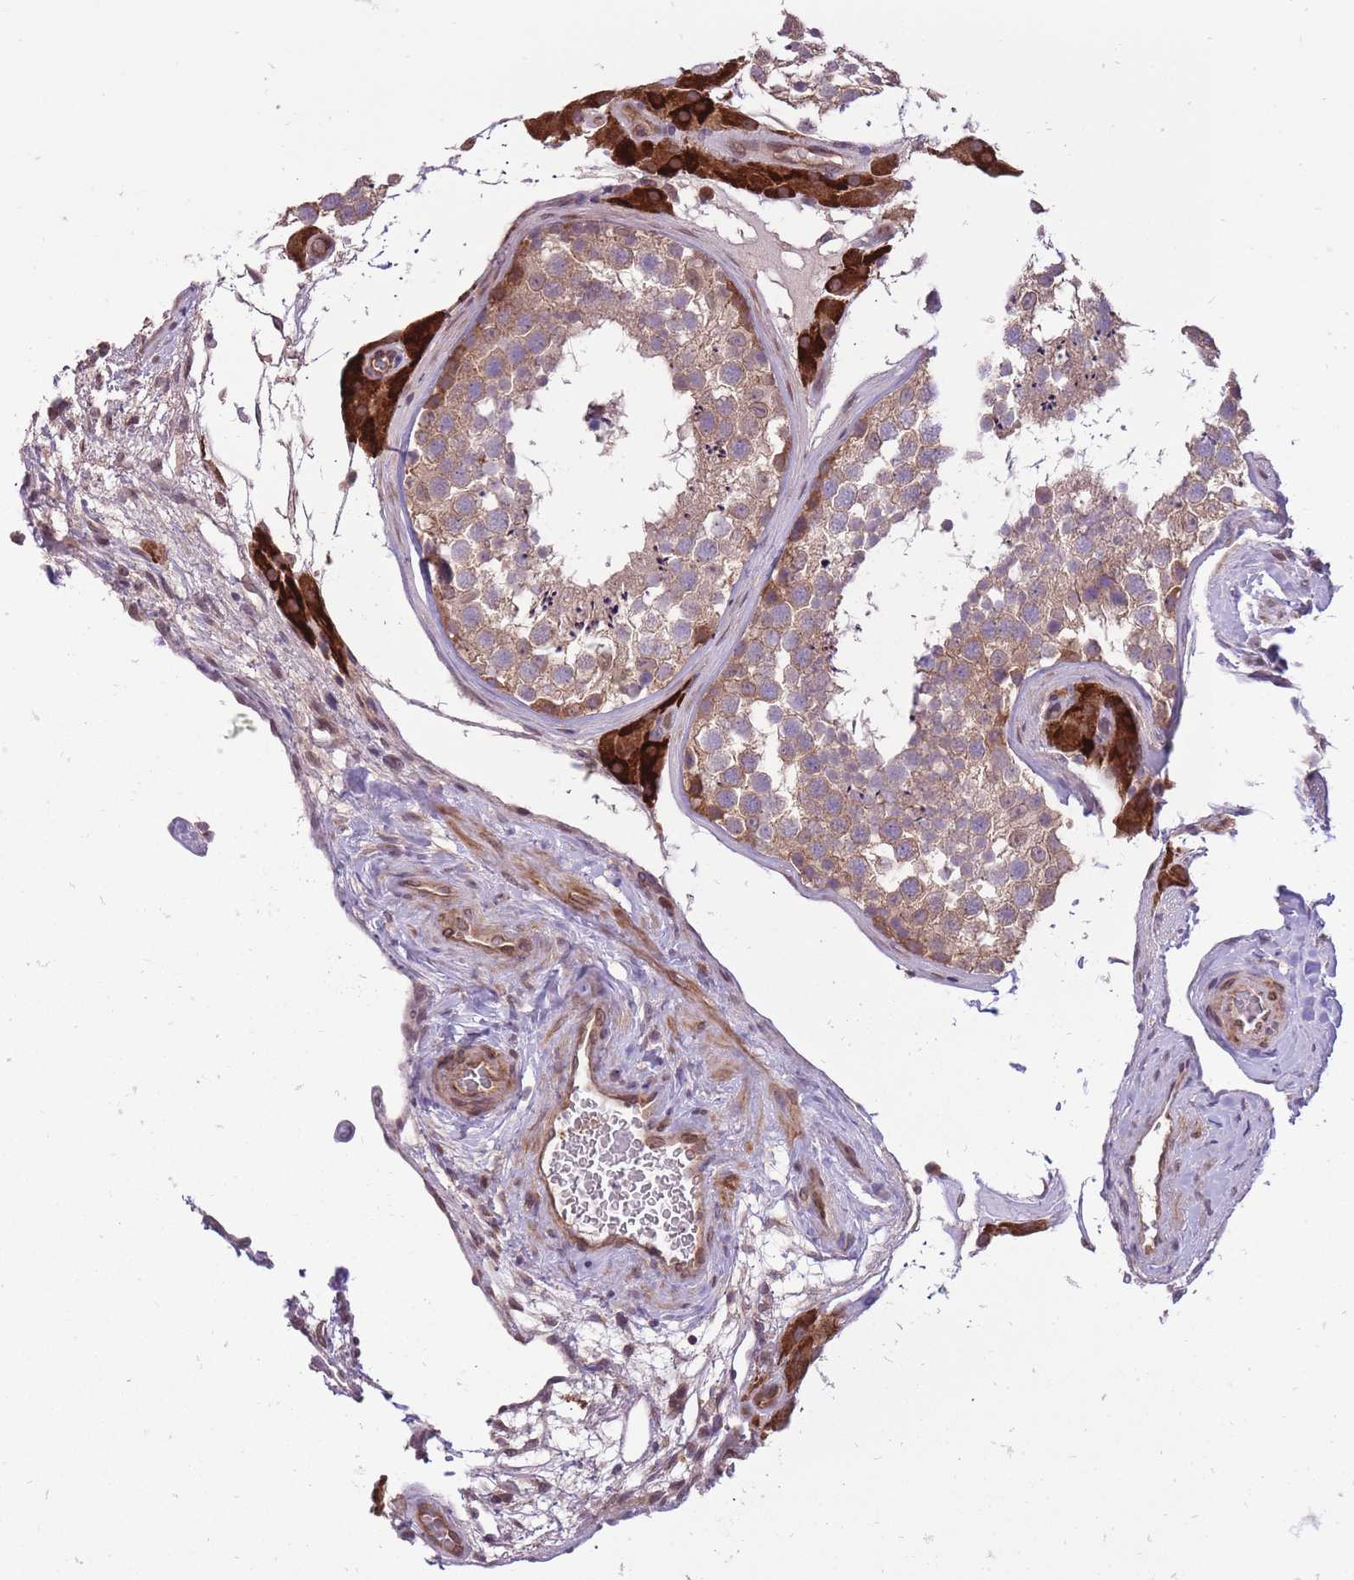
{"staining": {"intensity": "moderate", "quantity": "25%-75%", "location": "cytoplasmic/membranous"}, "tissue": "testis", "cell_type": "Cells in seminiferous ducts", "image_type": "normal", "snomed": [{"axis": "morphology", "description": "Normal tissue, NOS"}, {"axis": "topography", "description": "Testis"}], "caption": "IHC (DAB) staining of normal testis reveals moderate cytoplasmic/membranous protein expression in approximately 25%-75% of cells in seminiferous ducts.", "gene": "TET3", "patient": {"sex": "male", "age": 46}}